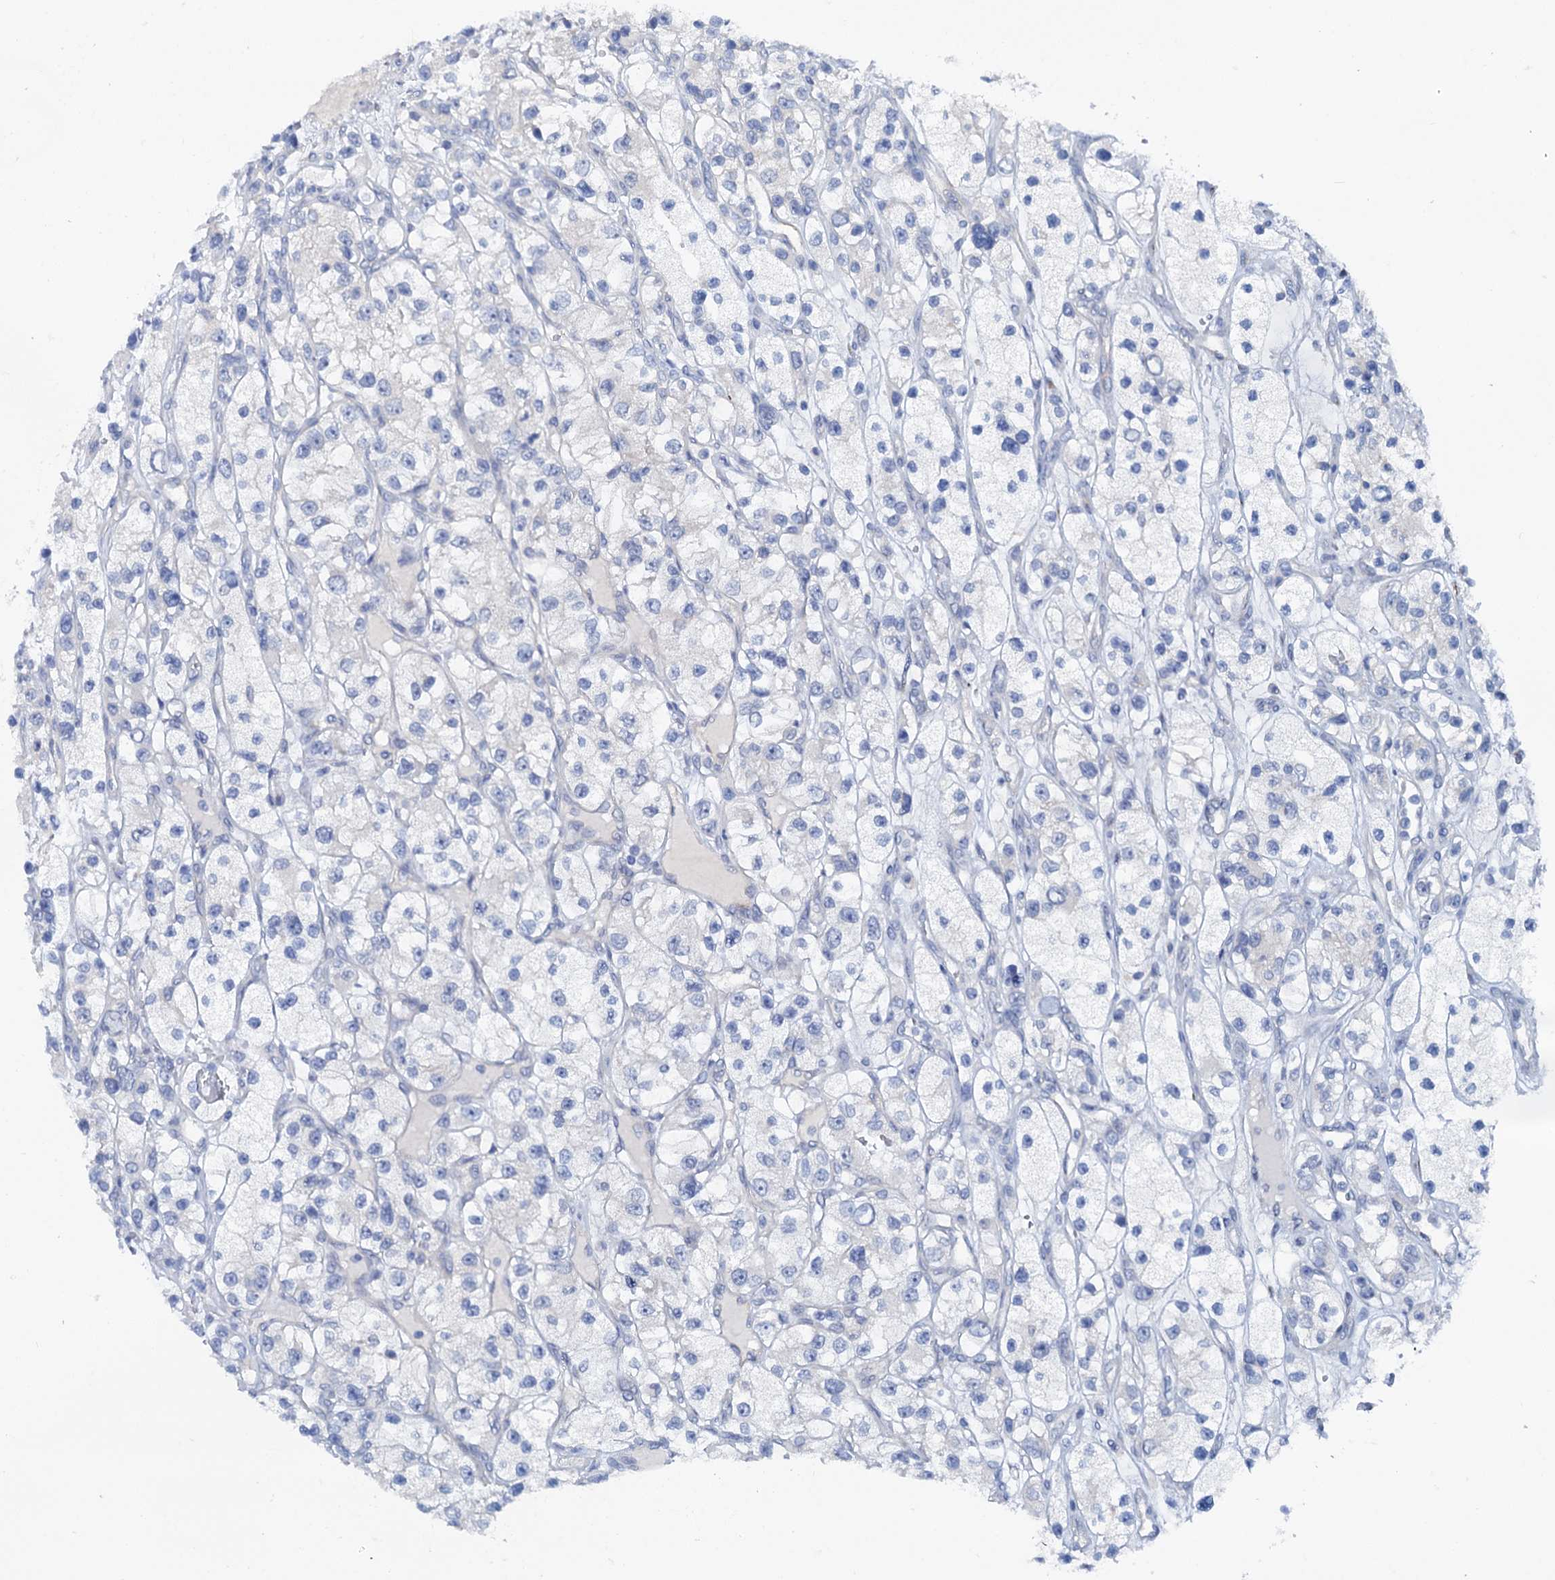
{"staining": {"intensity": "negative", "quantity": "none", "location": "none"}, "tissue": "renal cancer", "cell_type": "Tumor cells", "image_type": "cancer", "snomed": [{"axis": "morphology", "description": "Adenocarcinoma, NOS"}, {"axis": "topography", "description": "Kidney"}], "caption": "The image reveals no staining of tumor cells in renal cancer. (Stains: DAB (3,3'-diaminobenzidine) IHC with hematoxylin counter stain, Microscopy: brightfield microscopy at high magnification).", "gene": "SHROOM1", "patient": {"sex": "female", "age": 57}}